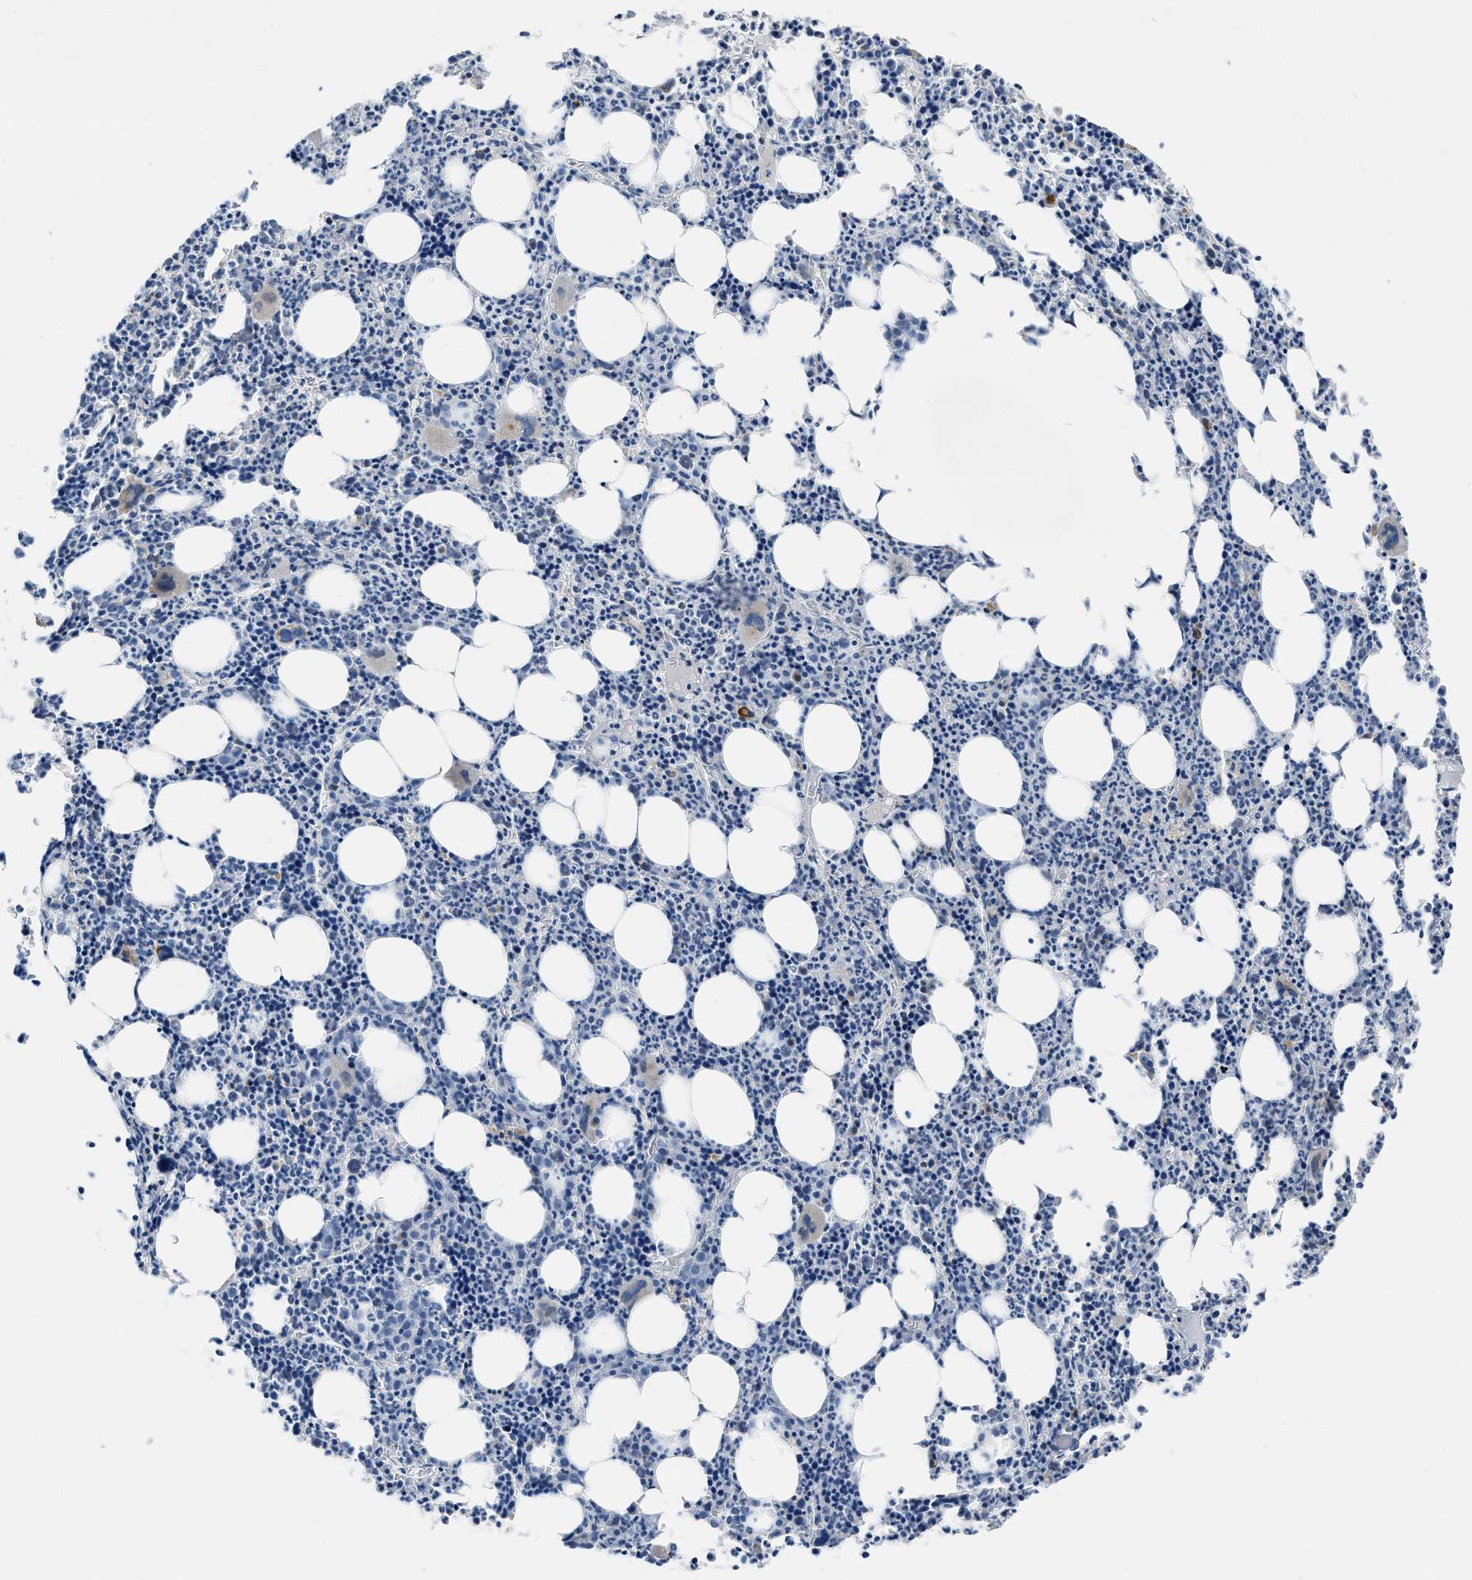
{"staining": {"intensity": "strong", "quantity": "25%-75%", "location": "cytoplasmic/membranous"}, "tissue": "bone marrow", "cell_type": "Hematopoietic cells", "image_type": "normal", "snomed": [{"axis": "morphology", "description": "Normal tissue, NOS"}, {"axis": "morphology", "description": "Inflammation, NOS"}, {"axis": "topography", "description": "Bone marrow"}], "caption": "Immunohistochemical staining of unremarkable human bone marrow reveals strong cytoplasmic/membranous protein expression in approximately 25%-75% of hematopoietic cells.", "gene": "NSD3", "patient": {"sex": "female", "age": 40}}